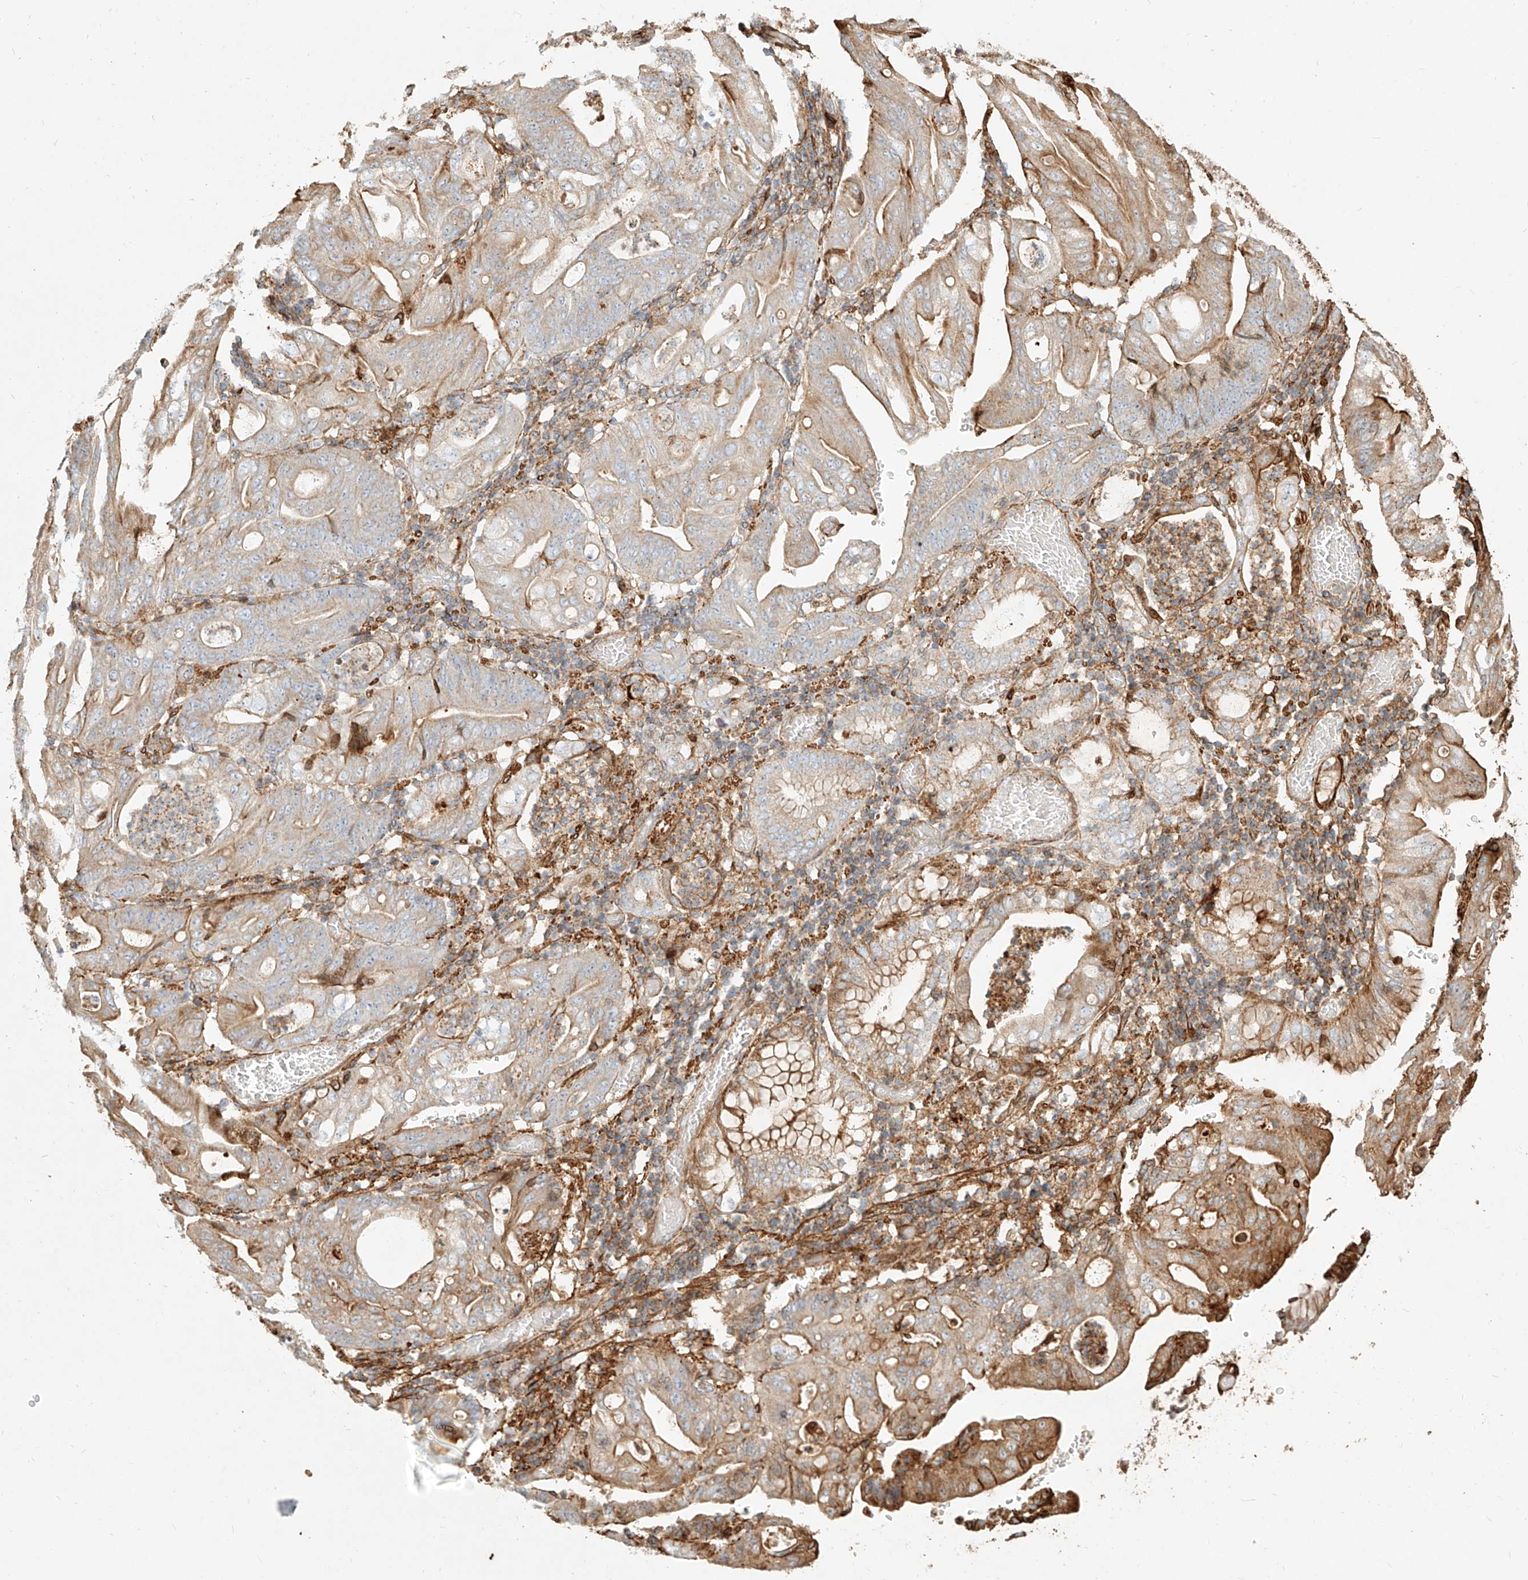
{"staining": {"intensity": "weak", "quantity": "25%-75%", "location": "cytoplasmic/membranous"}, "tissue": "stomach cancer", "cell_type": "Tumor cells", "image_type": "cancer", "snomed": [{"axis": "morphology", "description": "Adenocarcinoma, NOS"}, {"axis": "topography", "description": "Stomach"}], "caption": "Adenocarcinoma (stomach) was stained to show a protein in brown. There is low levels of weak cytoplasmic/membranous positivity in about 25%-75% of tumor cells. The protein of interest is stained brown, and the nuclei are stained in blue (DAB IHC with brightfield microscopy, high magnification).", "gene": "MTX2", "patient": {"sex": "female", "age": 73}}